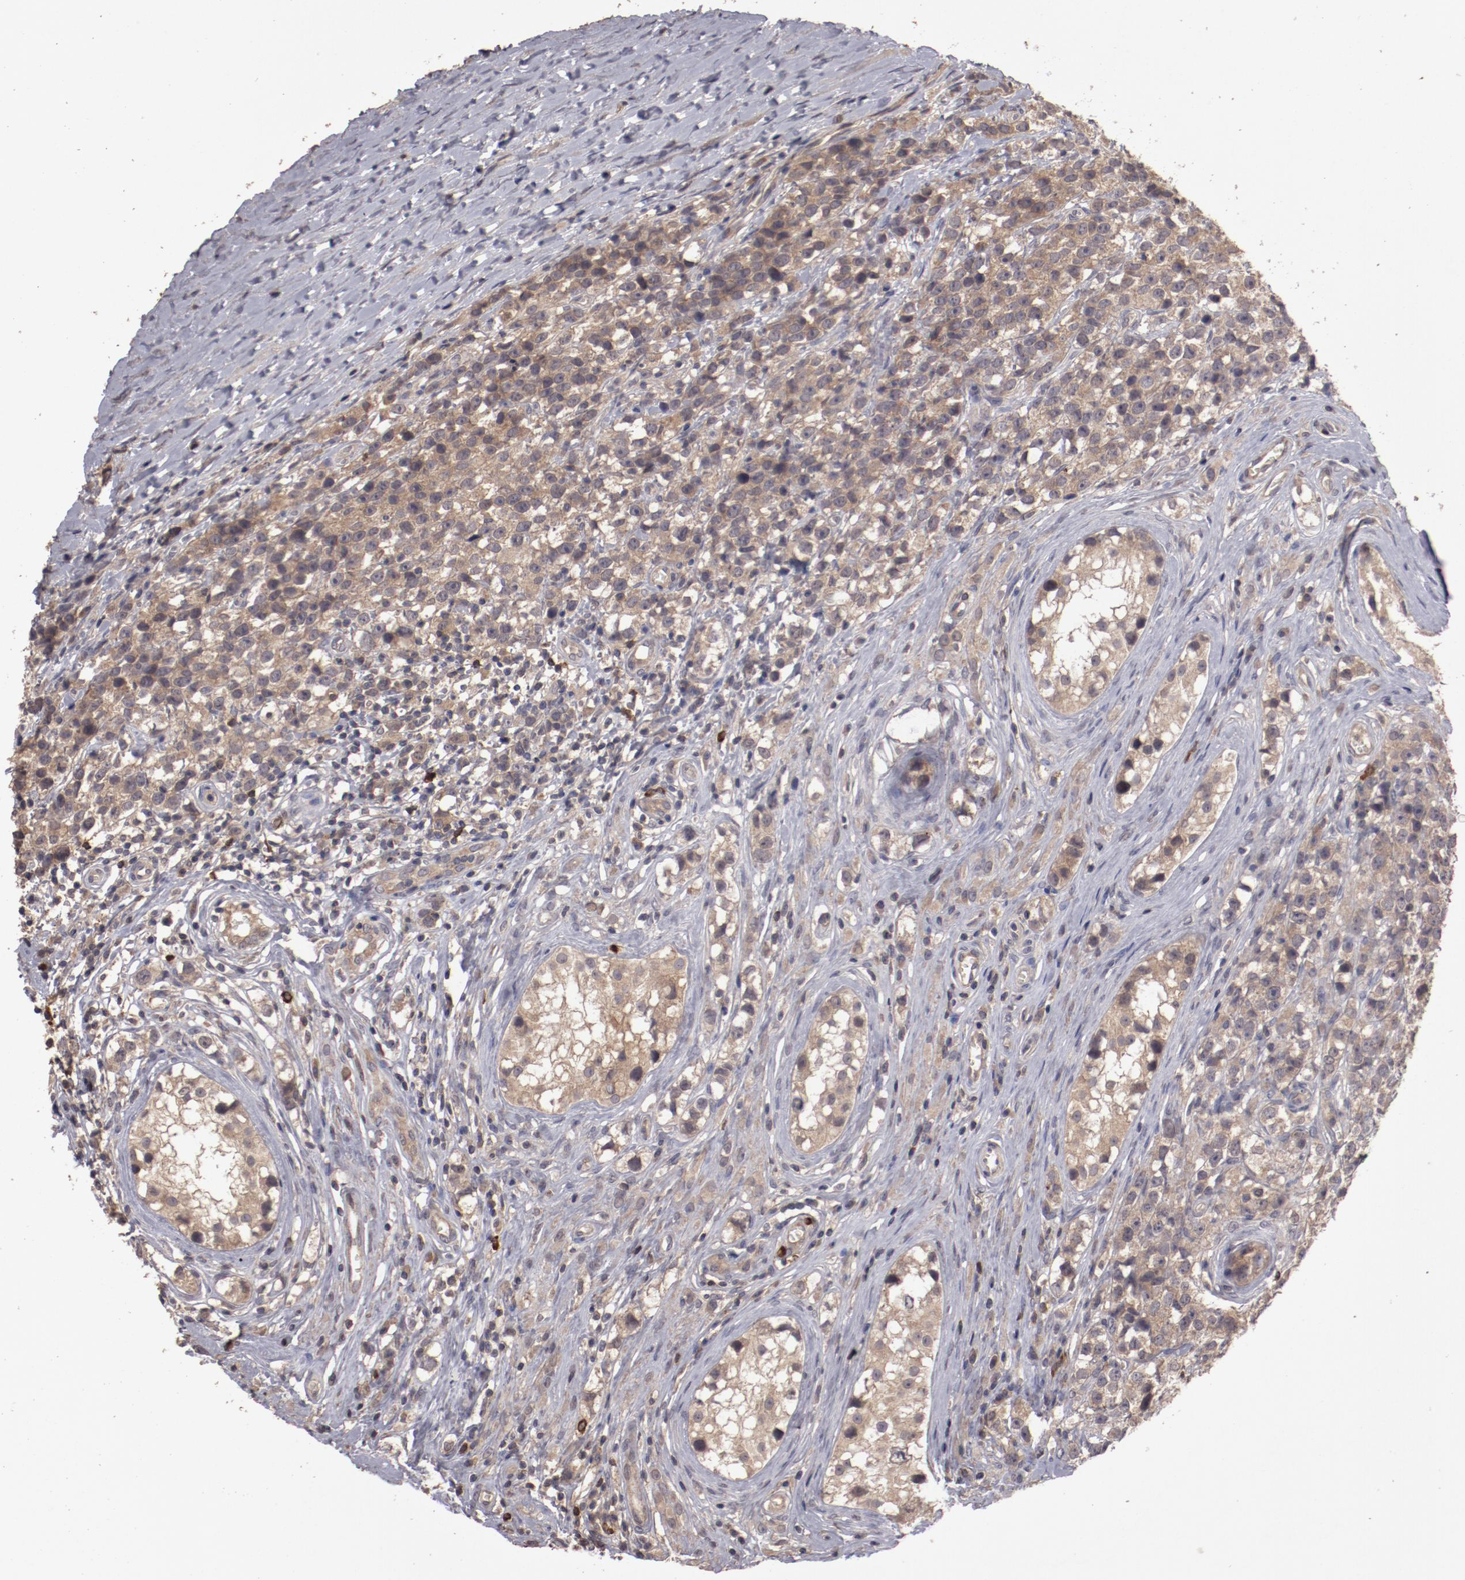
{"staining": {"intensity": "moderate", "quantity": ">75%", "location": "cytoplasmic/membranous"}, "tissue": "testis cancer", "cell_type": "Tumor cells", "image_type": "cancer", "snomed": [{"axis": "morphology", "description": "Seminoma, NOS"}, {"axis": "topography", "description": "Testis"}], "caption": "The immunohistochemical stain labels moderate cytoplasmic/membranous expression in tumor cells of seminoma (testis) tissue.", "gene": "LRRC75B", "patient": {"sex": "male", "age": 25}}